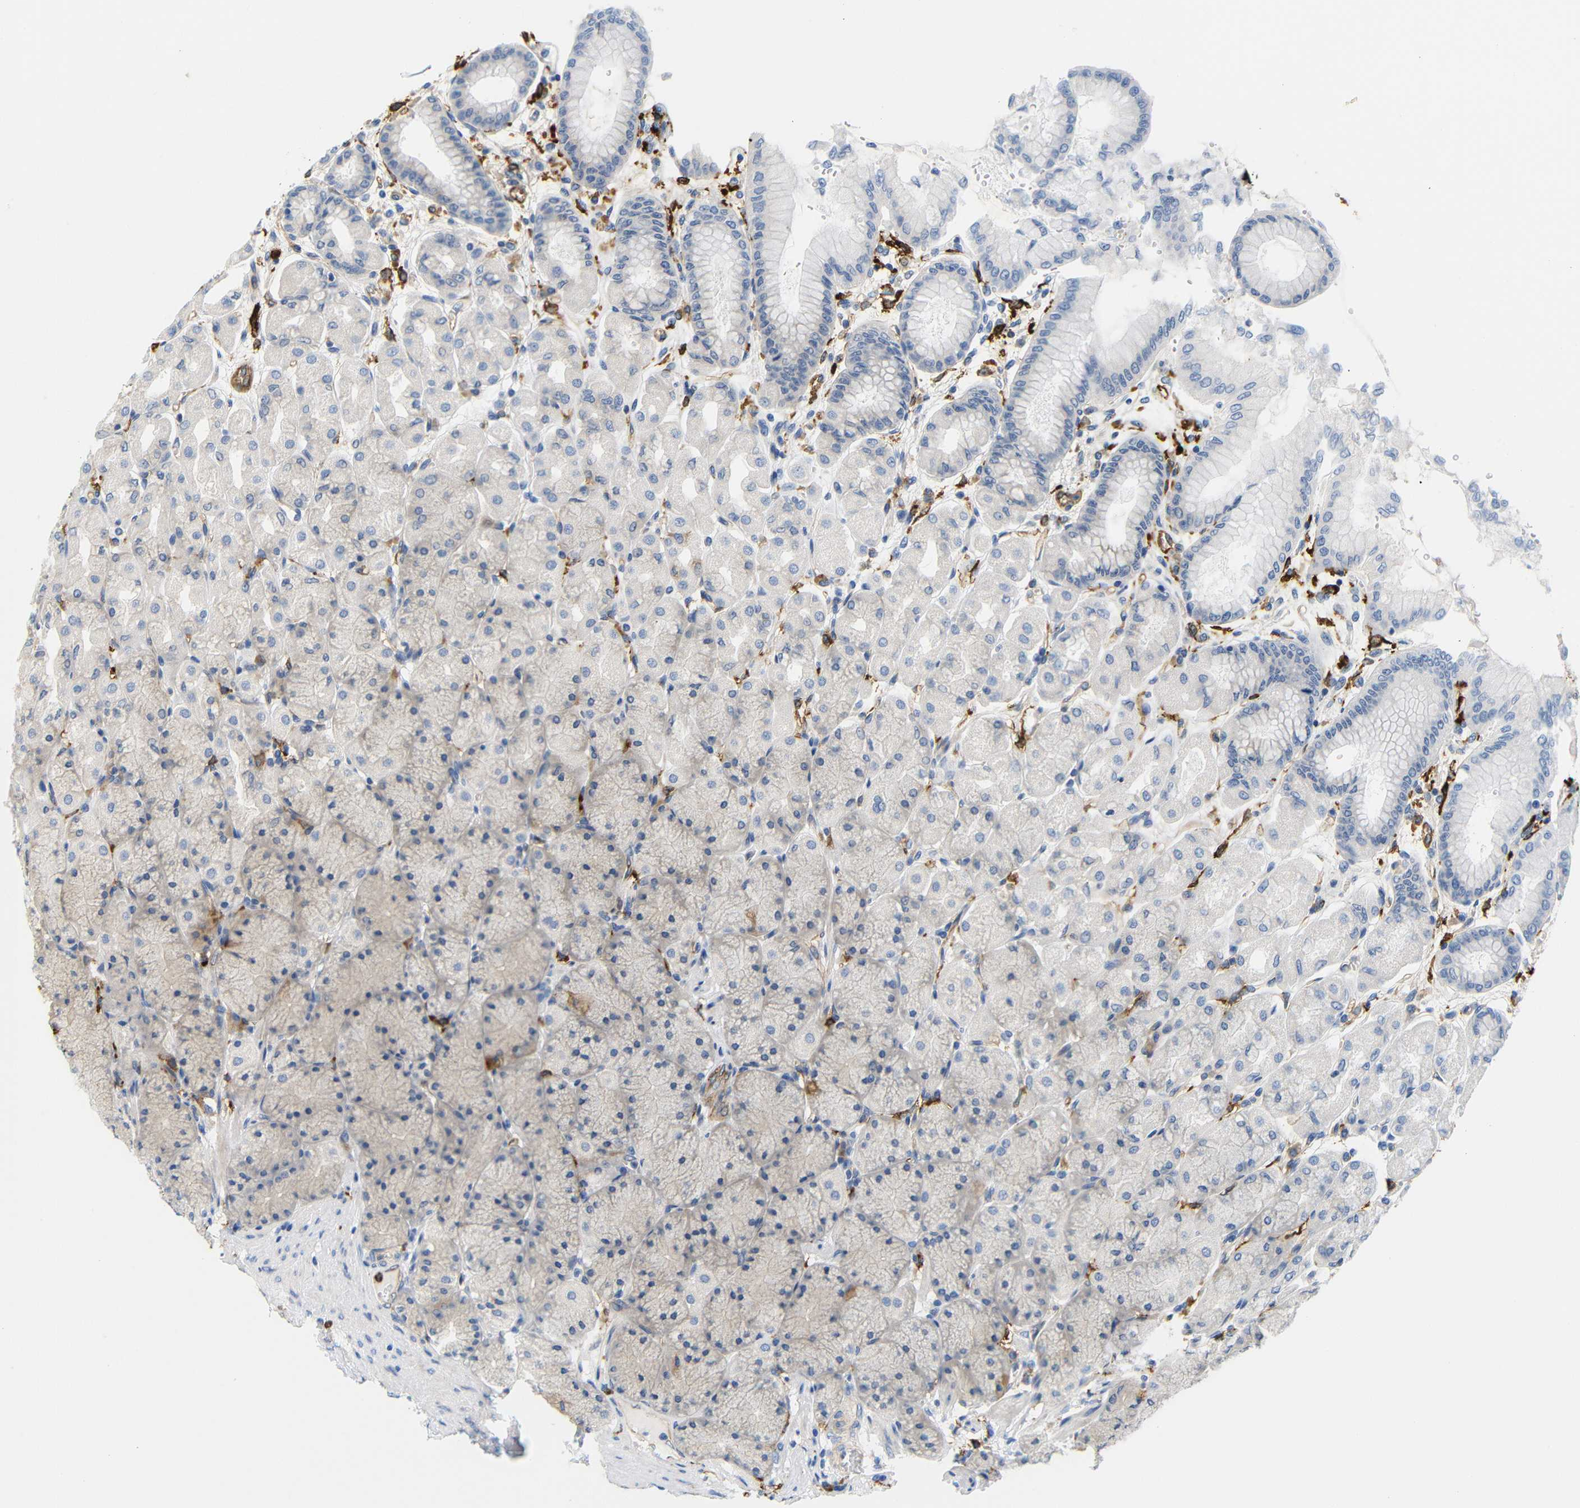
{"staining": {"intensity": "weak", "quantity": "<25%", "location": "cytoplasmic/membranous"}, "tissue": "stomach", "cell_type": "Glandular cells", "image_type": "normal", "snomed": [{"axis": "morphology", "description": "Normal tissue, NOS"}, {"axis": "topography", "description": "Stomach, upper"}], "caption": "Stomach stained for a protein using immunohistochemistry (IHC) reveals no positivity glandular cells.", "gene": "HLA", "patient": {"sex": "female", "age": 56}}